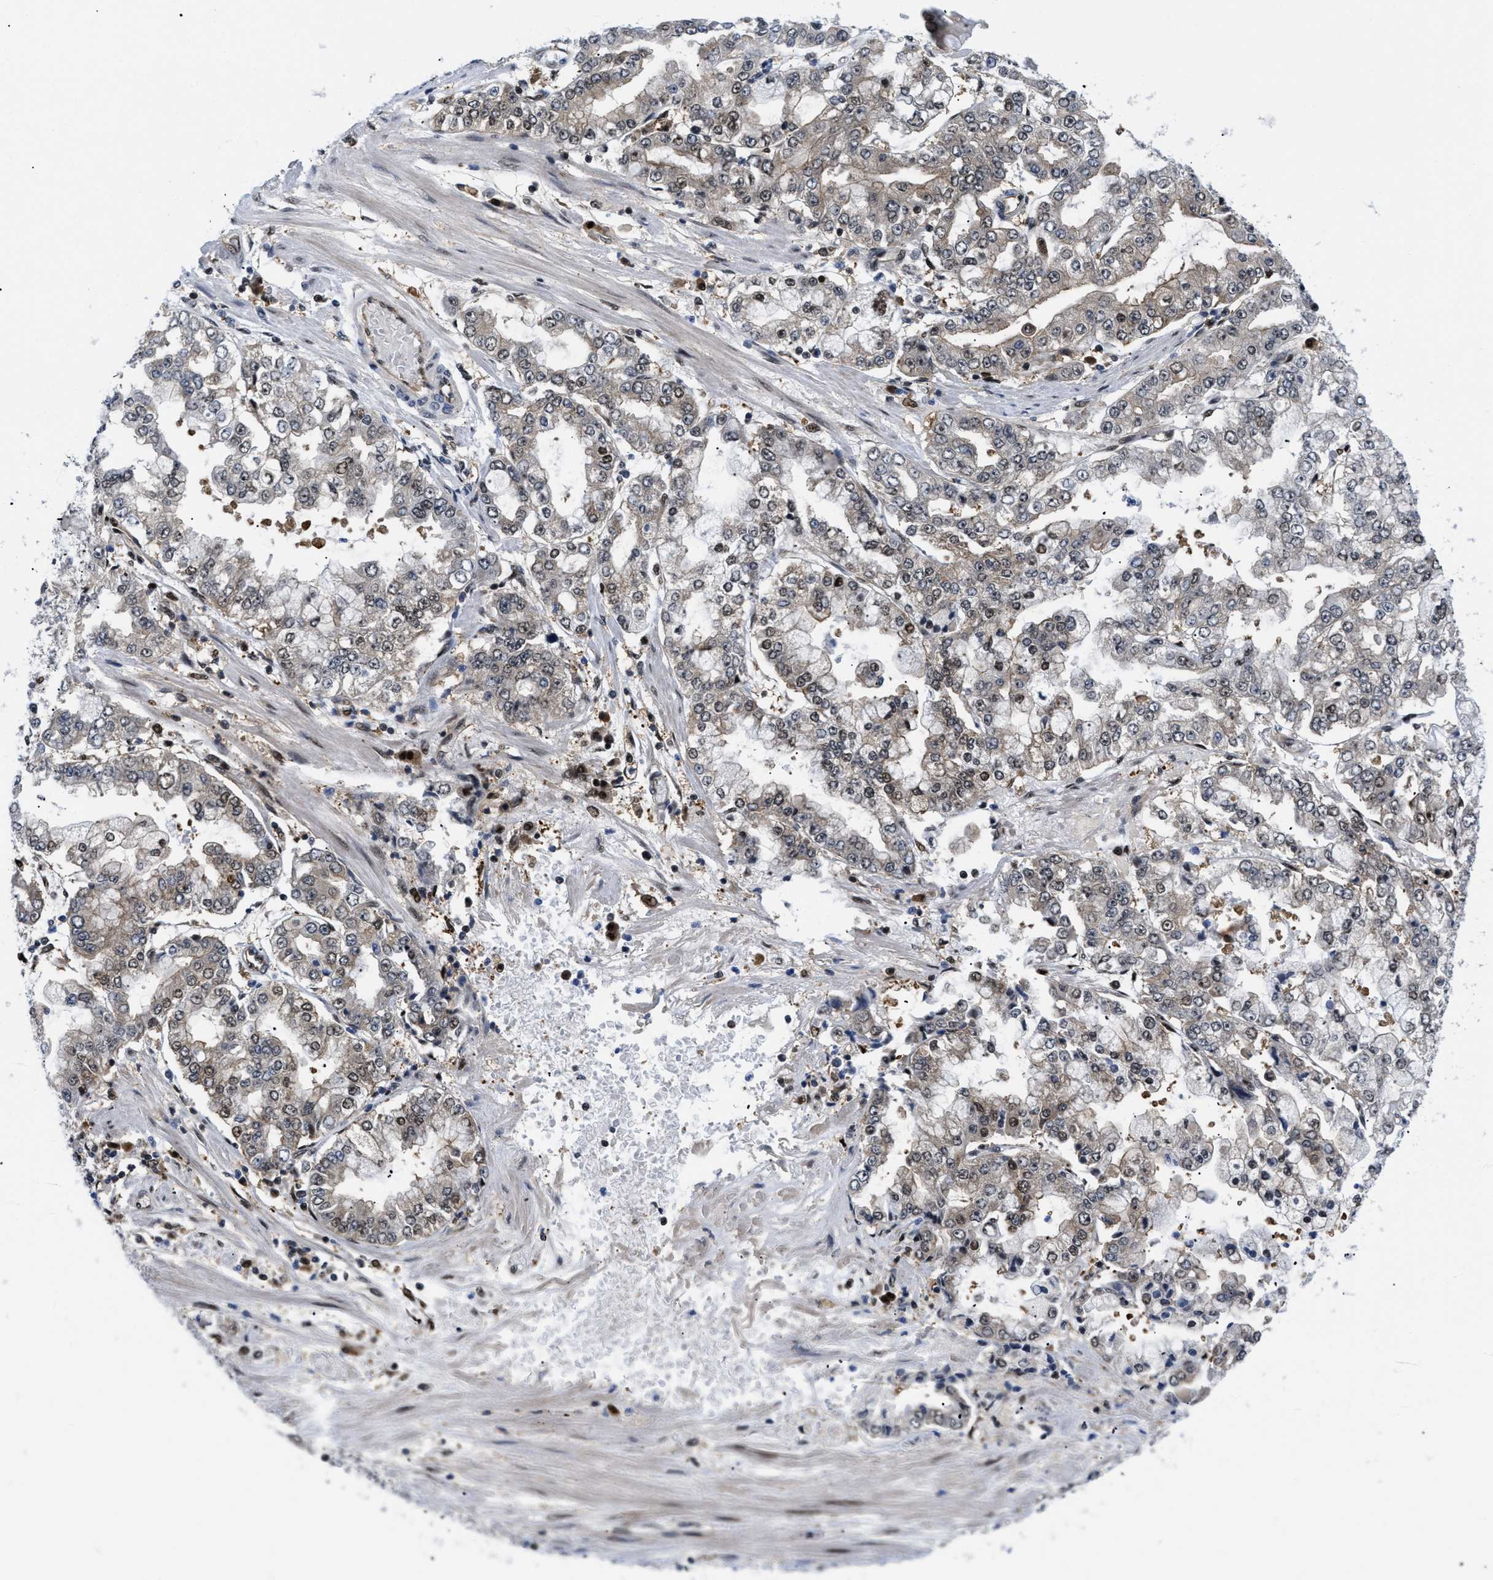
{"staining": {"intensity": "moderate", "quantity": "25%-75%", "location": "cytoplasmic/membranous,nuclear"}, "tissue": "stomach cancer", "cell_type": "Tumor cells", "image_type": "cancer", "snomed": [{"axis": "morphology", "description": "Adenocarcinoma, NOS"}, {"axis": "topography", "description": "Stomach"}], "caption": "Human stomach cancer stained for a protein (brown) reveals moderate cytoplasmic/membranous and nuclear positive expression in about 25%-75% of tumor cells.", "gene": "SLC29A2", "patient": {"sex": "male", "age": 76}}